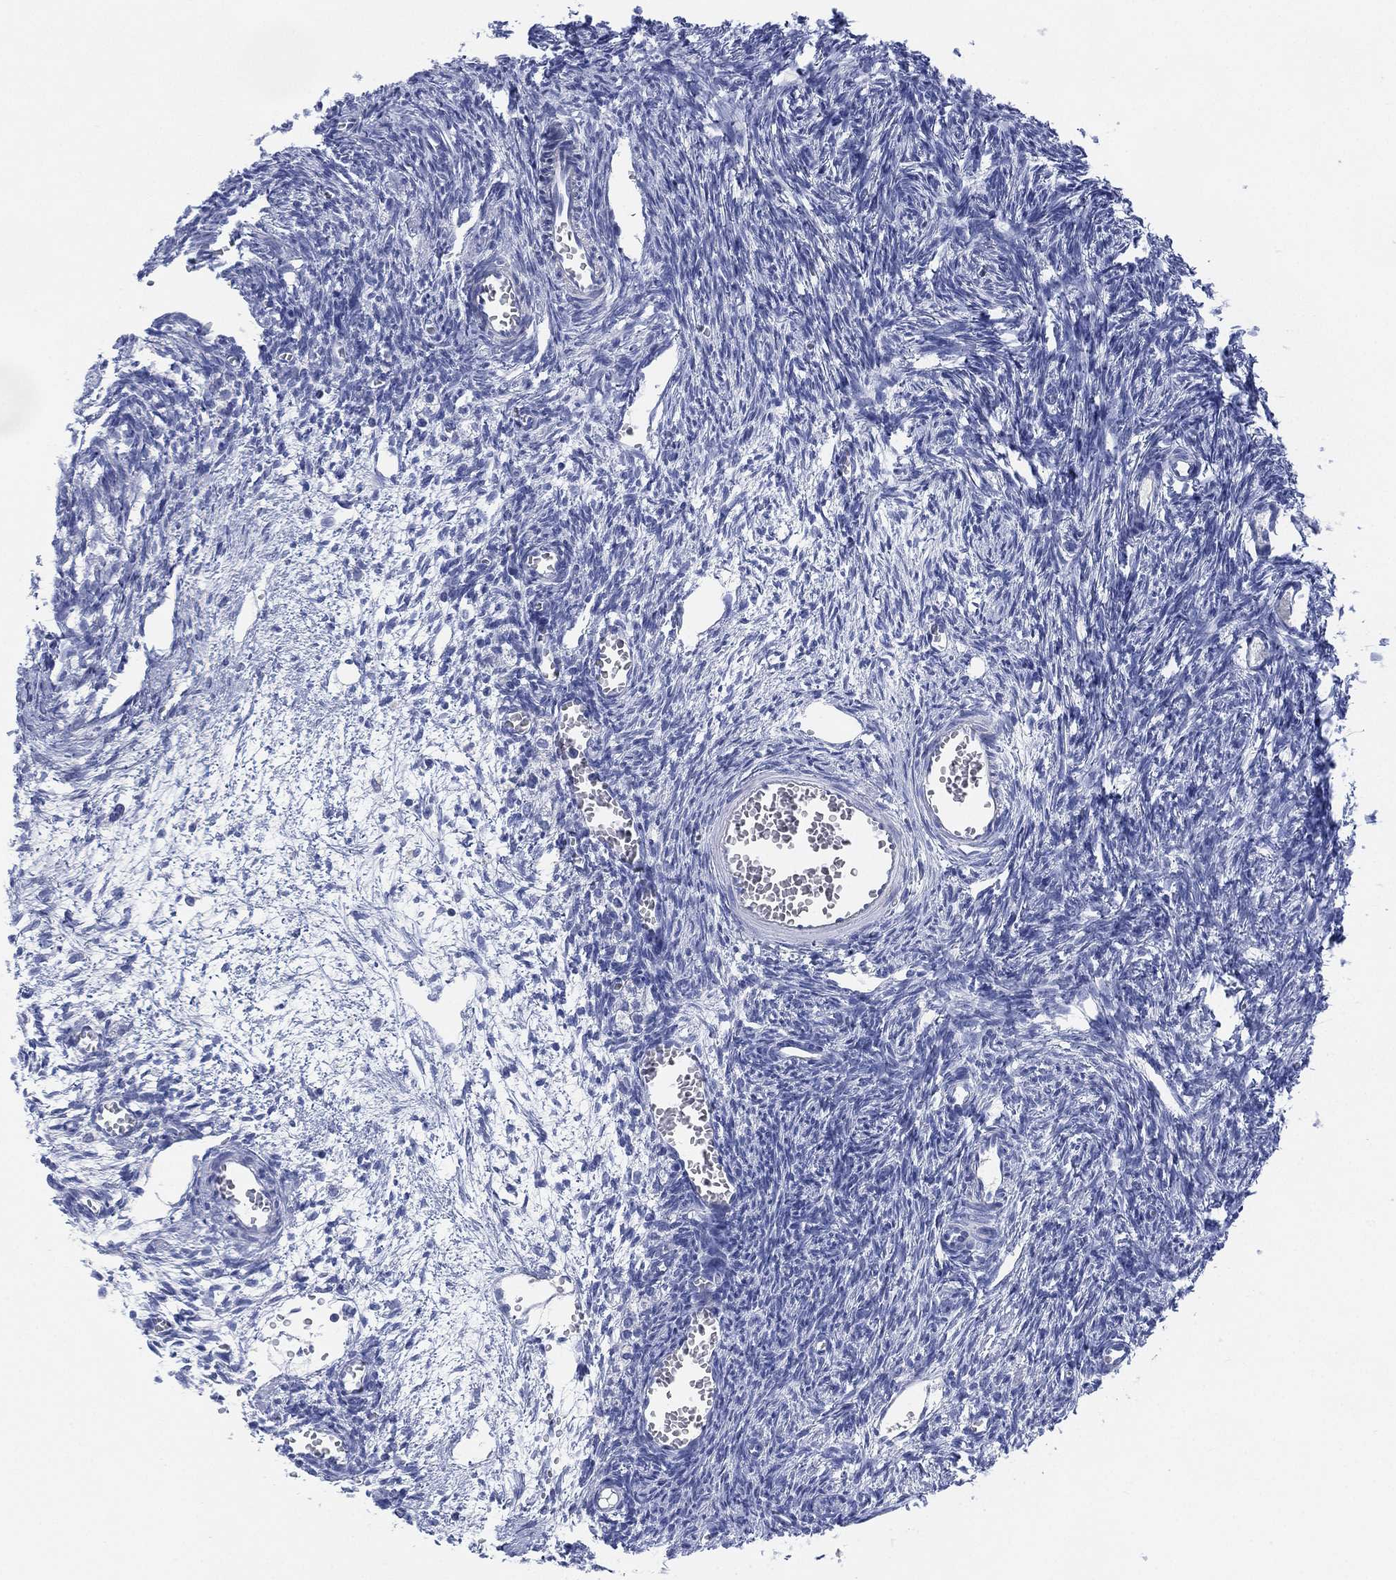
{"staining": {"intensity": "negative", "quantity": "none", "location": "none"}, "tissue": "ovary", "cell_type": "Ovarian stroma cells", "image_type": "normal", "snomed": [{"axis": "morphology", "description": "Normal tissue, NOS"}, {"axis": "topography", "description": "Ovary"}], "caption": "Immunohistochemistry (IHC) image of benign ovary: human ovary stained with DAB reveals no significant protein positivity in ovarian stroma cells.", "gene": "ADAD2", "patient": {"sex": "female", "age": 27}}